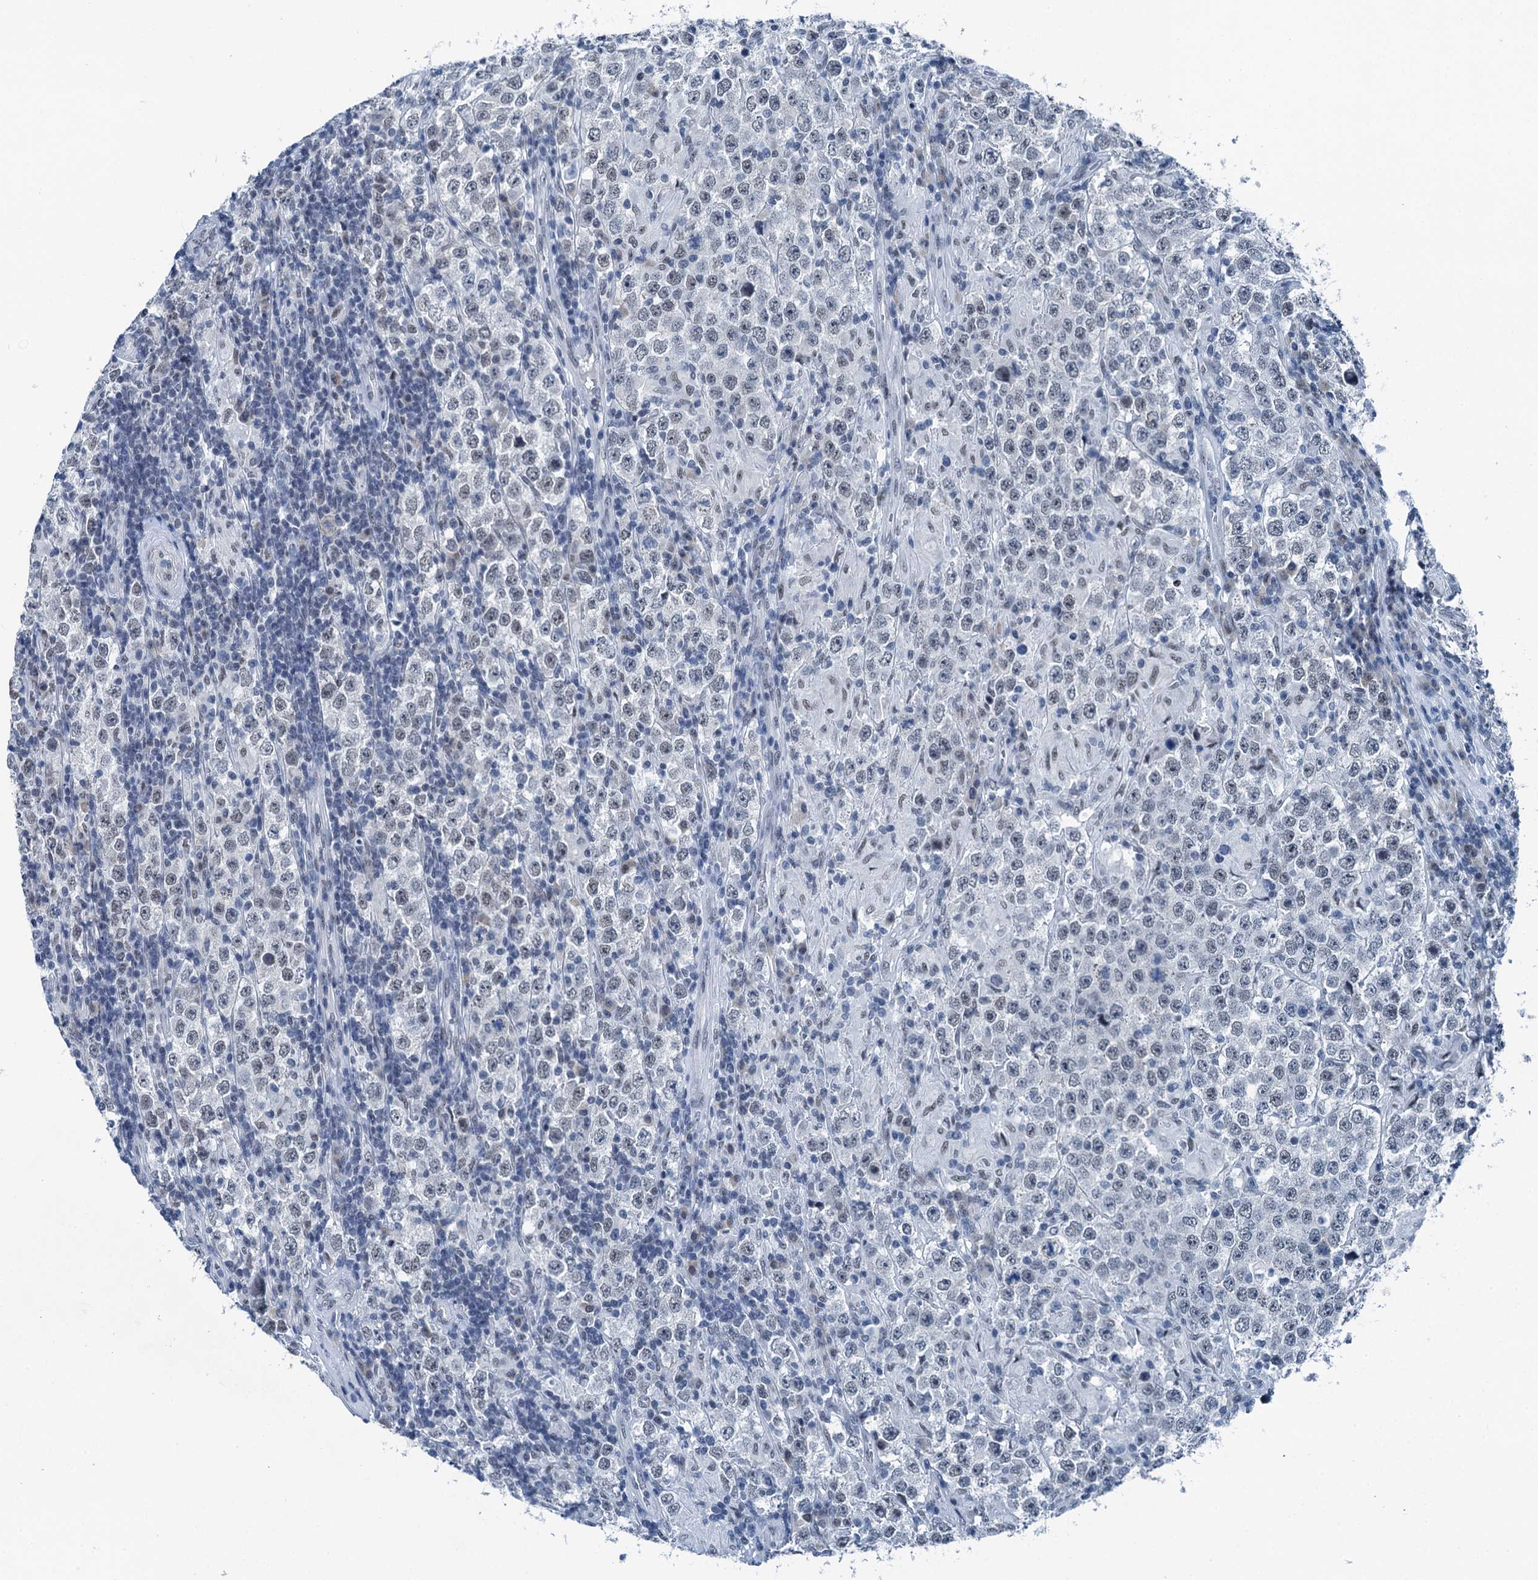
{"staining": {"intensity": "negative", "quantity": "none", "location": "none"}, "tissue": "testis cancer", "cell_type": "Tumor cells", "image_type": "cancer", "snomed": [{"axis": "morphology", "description": "Normal tissue, NOS"}, {"axis": "morphology", "description": "Urothelial carcinoma, High grade"}, {"axis": "morphology", "description": "Seminoma, NOS"}, {"axis": "morphology", "description": "Carcinoma, Embryonal, NOS"}, {"axis": "topography", "description": "Urinary bladder"}, {"axis": "topography", "description": "Testis"}], "caption": "This is an immunohistochemistry (IHC) photomicrograph of human testis cancer. There is no staining in tumor cells.", "gene": "TRPT1", "patient": {"sex": "male", "age": 41}}